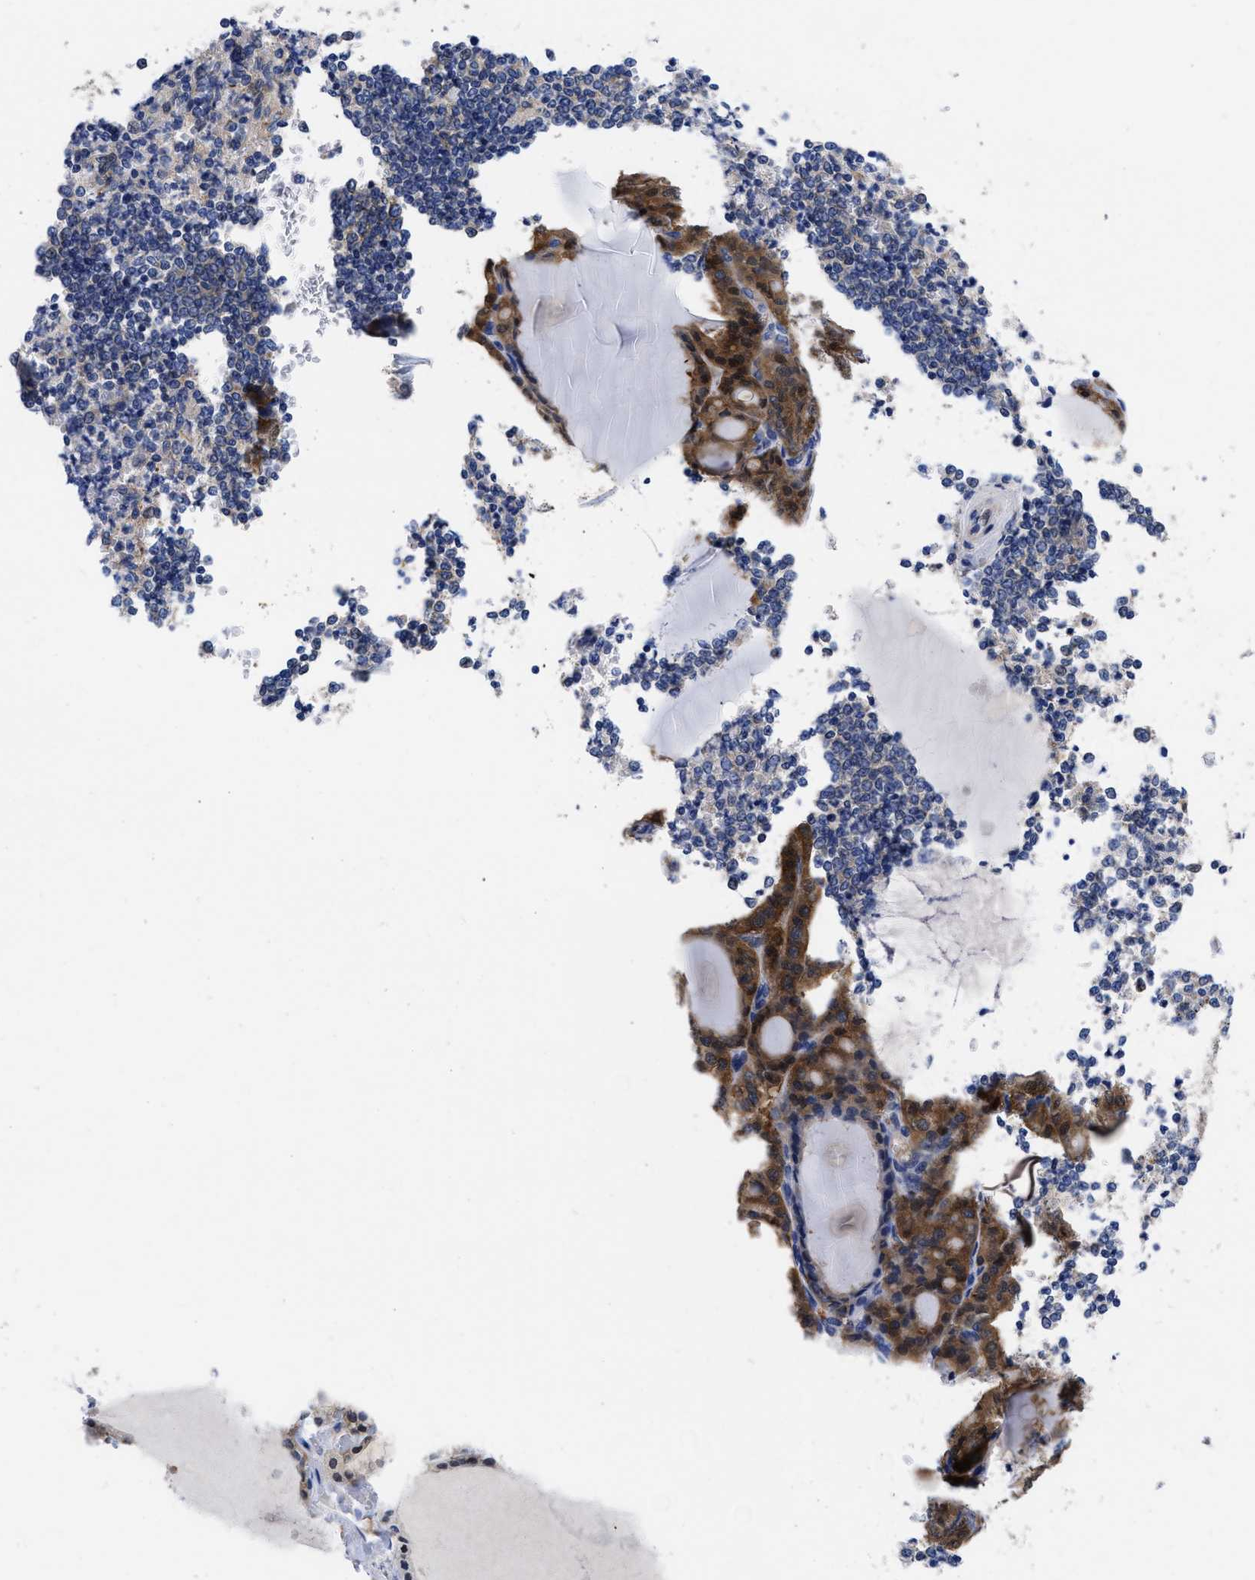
{"staining": {"intensity": "moderate", "quantity": ">75%", "location": "cytoplasmic/membranous,nuclear"}, "tissue": "thyroid gland", "cell_type": "Glandular cells", "image_type": "normal", "snomed": [{"axis": "morphology", "description": "Normal tissue, NOS"}, {"axis": "topography", "description": "Thyroid gland"}], "caption": "Immunohistochemical staining of normal human thyroid gland shows moderate cytoplasmic/membranous,nuclear protein staining in approximately >75% of glandular cells. The staining is performed using DAB brown chromogen to label protein expression. The nuclei are counter-stained blue using hematoxylin.", "gene": "RBKS", "patient": {"sex": "male", "age": 56}}